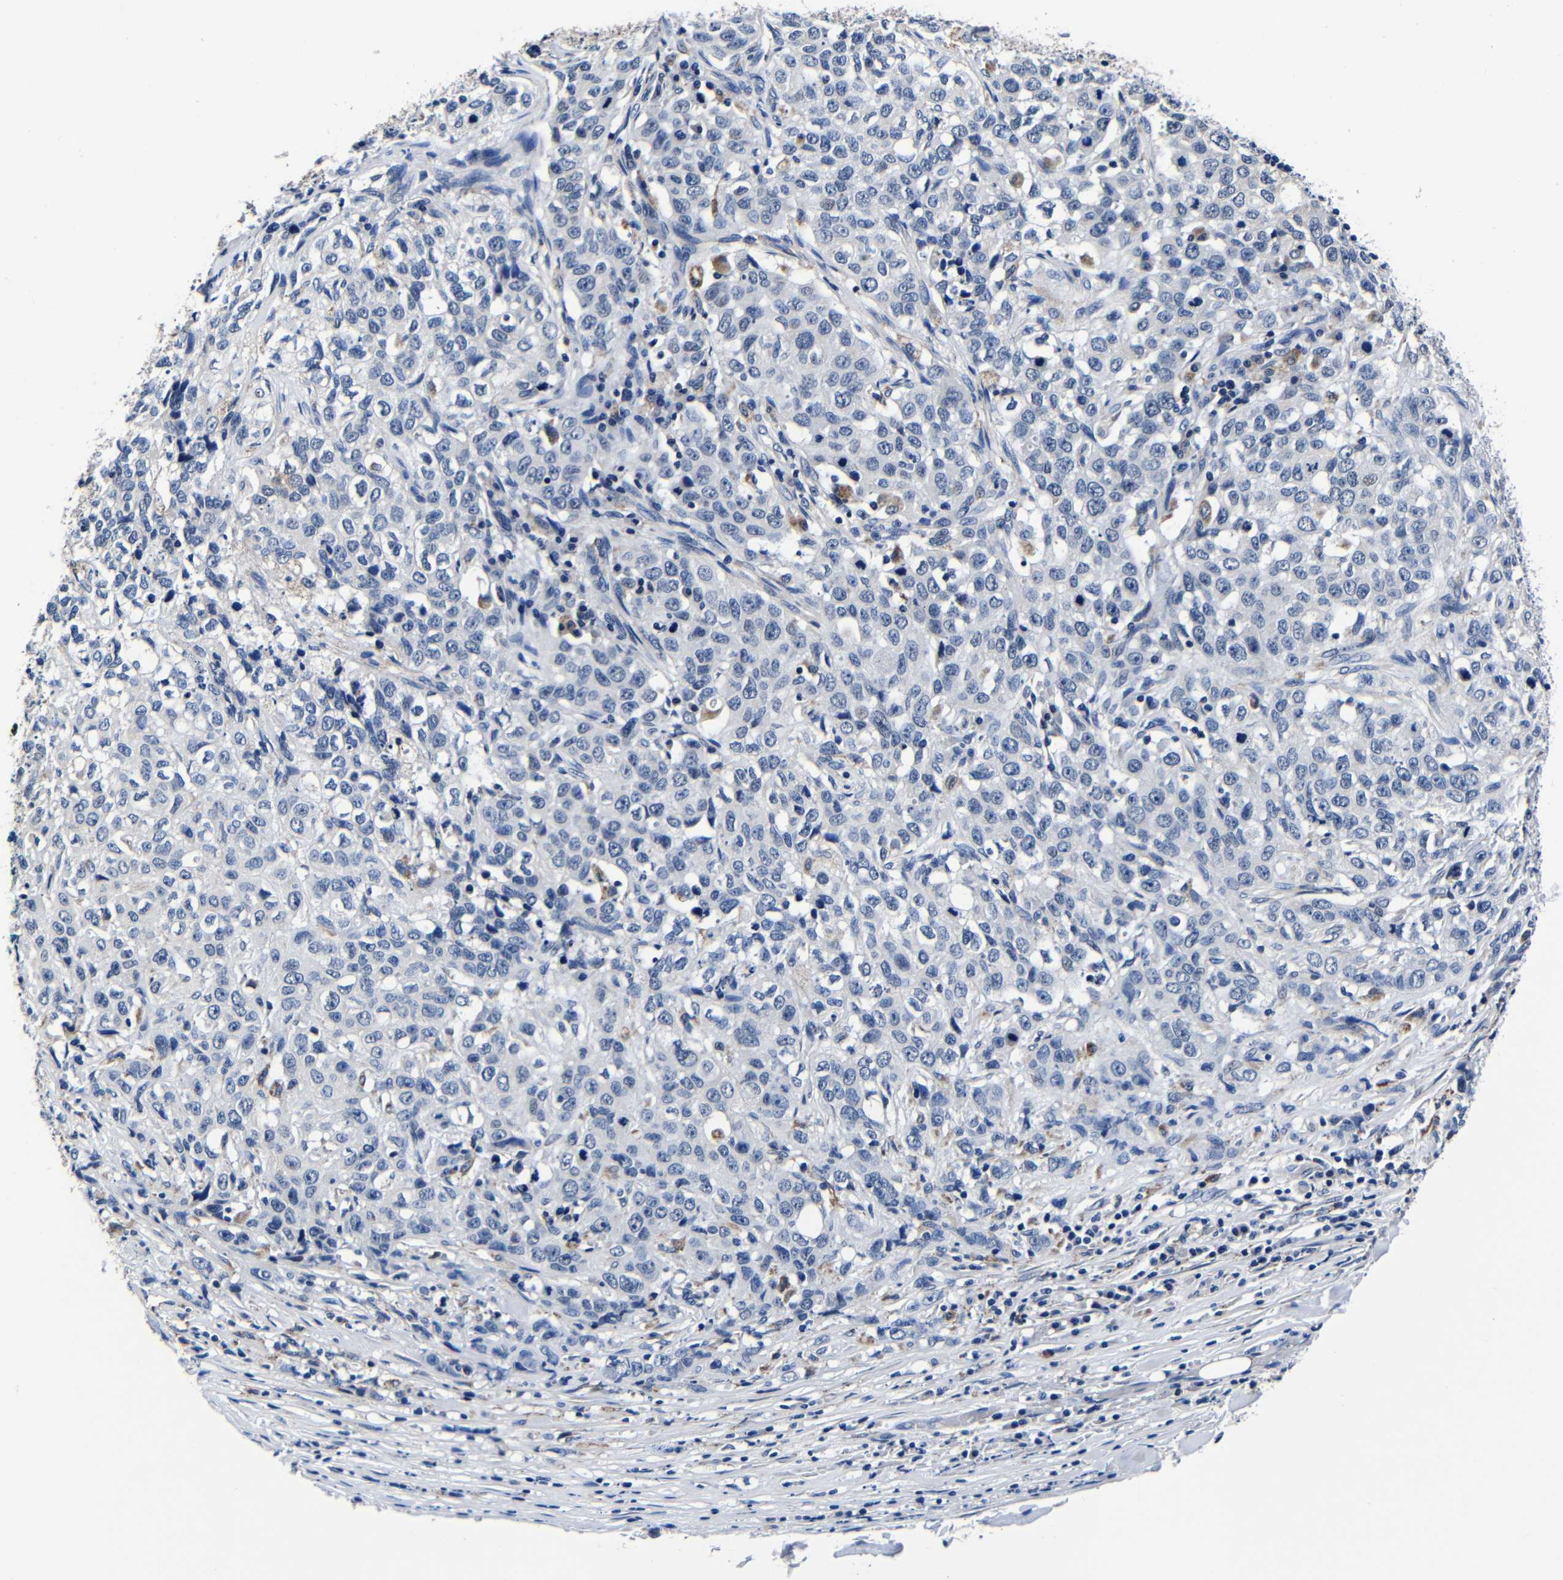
{"staining": {"intensity": "negative", "quantity": "none", "location": "none"}, "tissue": "stomach cancer", "cell_type": "Tumor cells", "image_type": "cancer", "snomed": [{"axis": "morphology", "description": "Adenocarcinoma, NOS"}, {"axis": "topography", "description": "Stomach"}], "caption": "This is a micrograph of immunohistochemistry (IHC) staining of stomach adenocarcinoma, which shows no expression in tumor cells. (Immunohistochemistry (ihc), brightfield microscopy, high magnification).", "gene": "DEPP1", "patient": {"sex": "male", "age": 48}}